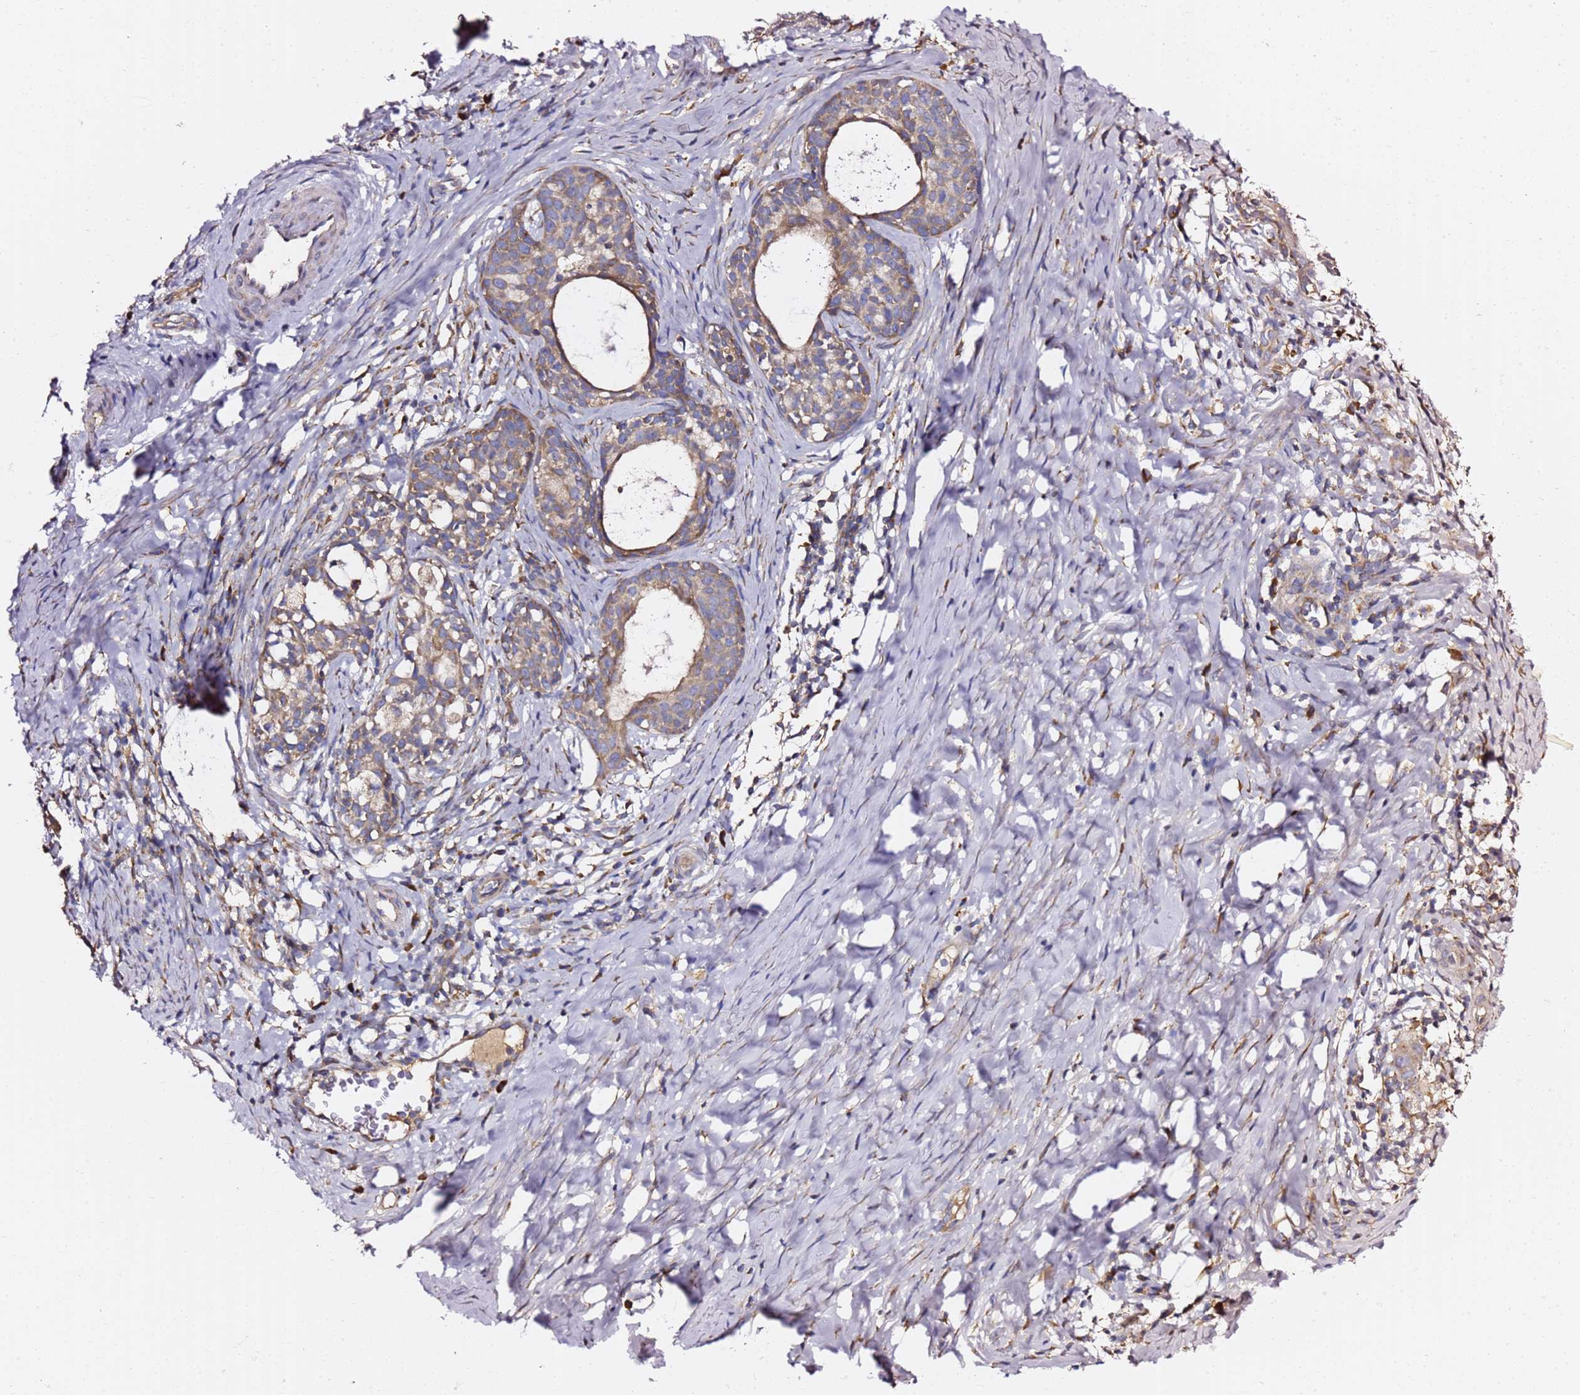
{"staining": {"intensity": "moderate", "quantity": "25%-75%", "location": "cytoplasmic/membranous"}, "tissue": "cervical cancer", "cell_type": "Tumor cells", "image_type": "cancer", "snomed": [{"axis": "morphology", "description": "Squamous cell carcinoma, NOS"}, {"axis": "topography", "description": "Cervix"}], "caption": "A medium amount of moderate cytoplasmic/membranous expression is present in approximately 25%-75% of tumor cells in cervical cancer (squamous cell carcinoma) tissue.", "gene": "C19orf12", "patient": {"sex": "female", "age": 52}}